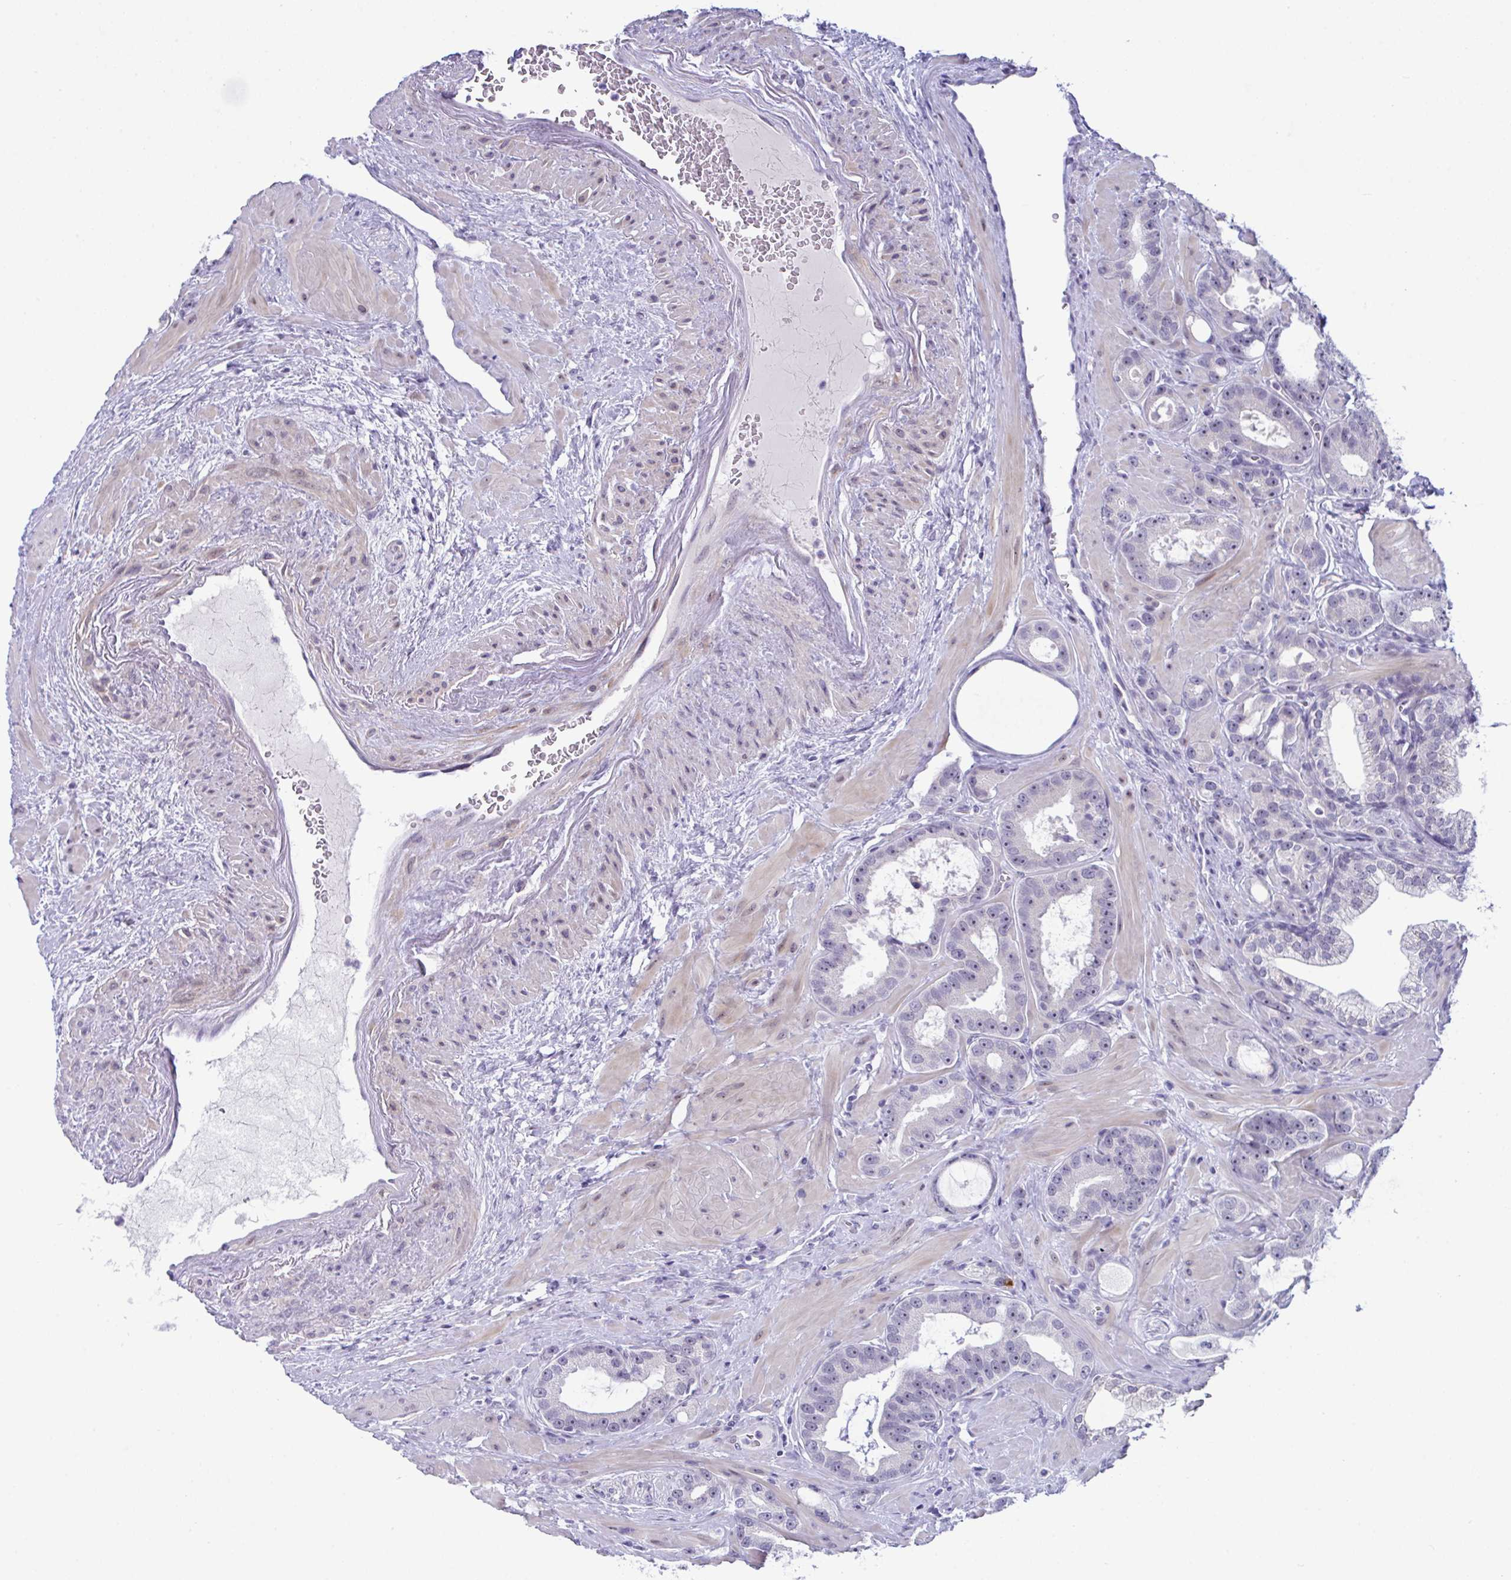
{"staining": {"intensity": "negative", "quantity": "none", "location": "none"}, "tissue": "prostate cancer", "cell_type": "Tumor cells", "image_type": "cancer", "snomed": [{"axis": "morphology", "description": "Adenocarcinoma, High grade"}, {"axis": "topography", "description": "Prostate"}], "caption": "An IHC image of prostate cancer is shown. There is no staining in tumor cells of prostate cancer.", "gene": "USP35", "patient": {"sex": "male", "age": 65}}